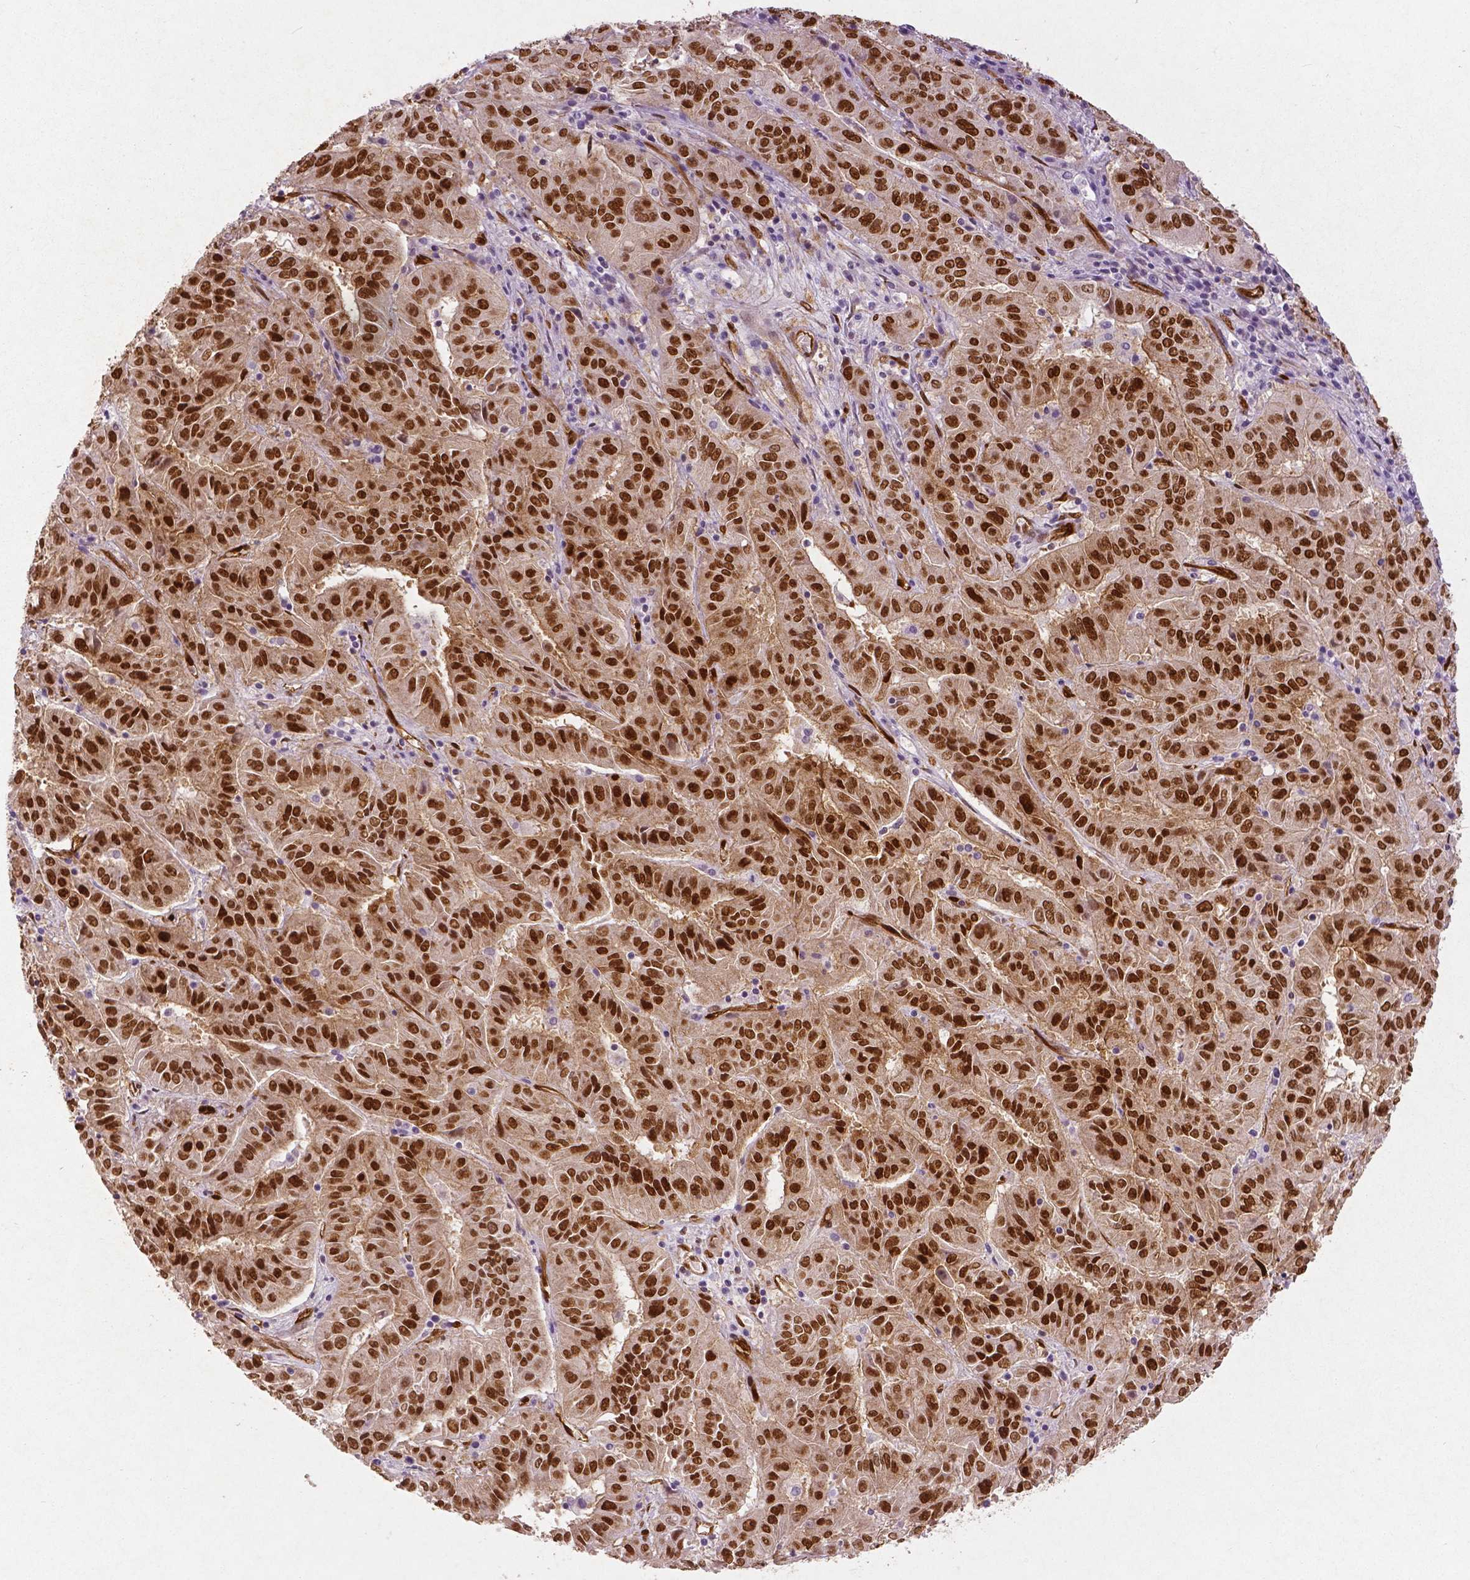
{"staining": {"intensity": "moderate", "quantity": ">75%", "location": "cytoplasmic/membranous,nuclear"}, "tissue": "pancreatic cancer", "cell_type": "Tumor cells", "image_type": "cancer", "snomed": [{"axis": "morphology", "description": "Adenocarcinoma, NOS"}, {"axis": "topography", "description": "Pancreas"}], "caption": "Pancreatic adenocarcinoma tissue displays moderate cytoplasmic/membranous and nuclear expression in about >75% of tumor cells", "gene": "WWTR1", "patient": {"sex": "male", "age": 63}}